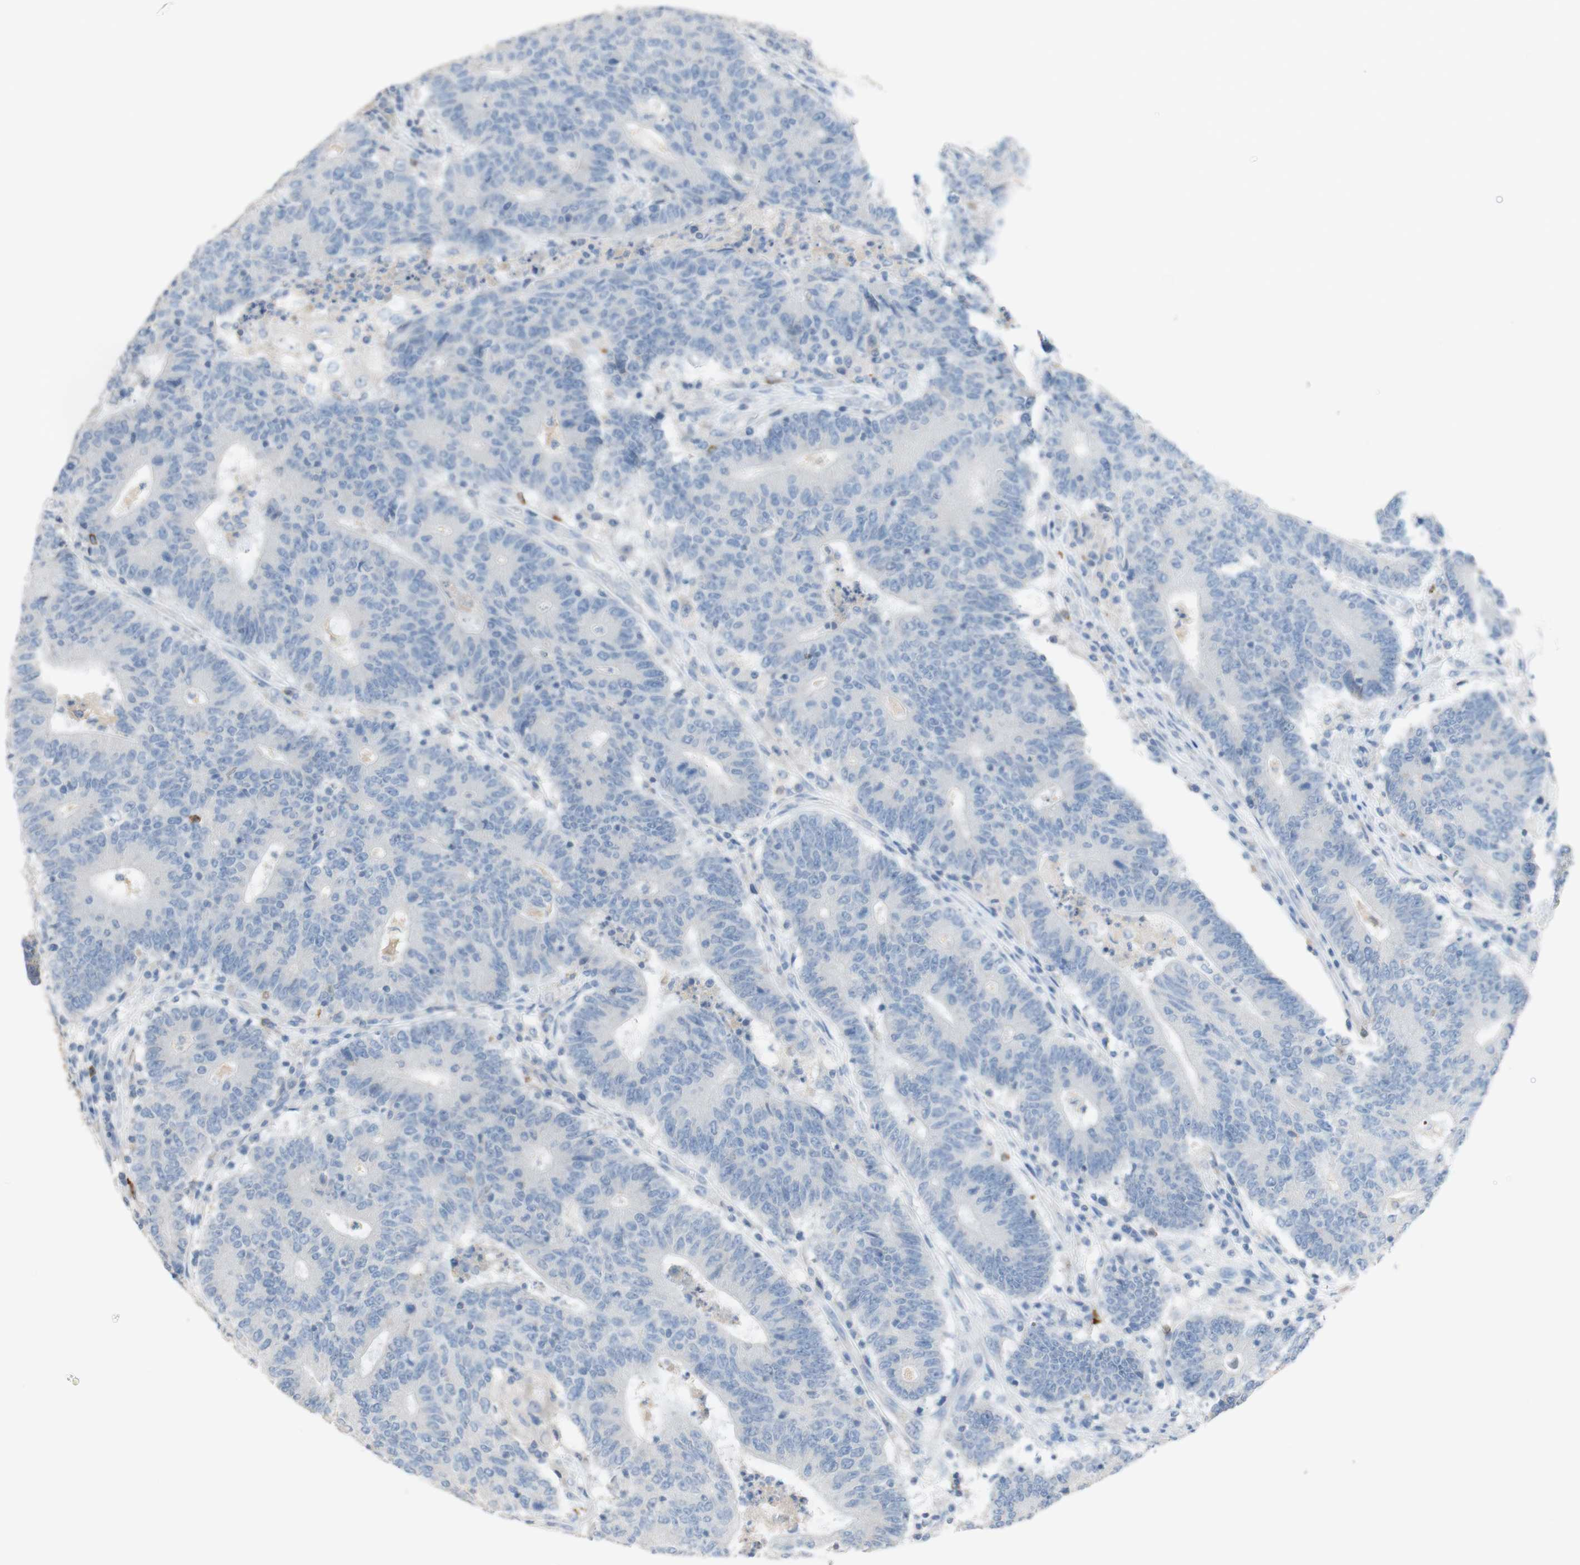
{"staining": {"intensity": "negative", "quantity": "none", "location": "none"}, "tissue": "colorectal cancer", "cell_type": "Tumor cells", "image_type": "cancer", "snomed": [{"axis": "morphology", "description": "Normal tissue, NOS"}, {"axis": "morphology", "description": "Adenocarcinoma, NOS"}, {"axis": "topography", "description": "Colon"}], "caption": "Tumor cells are negative for protein expression in human colorectal cancer (adenocarcinoma). The staining is performed using DAB (3,3'-diaminobenzidine) brown chromogen with nuclei counter-stained in using hematoxylin.", "gene": "PACSIN1", "patient": {"sex": "female", "age": 75}}